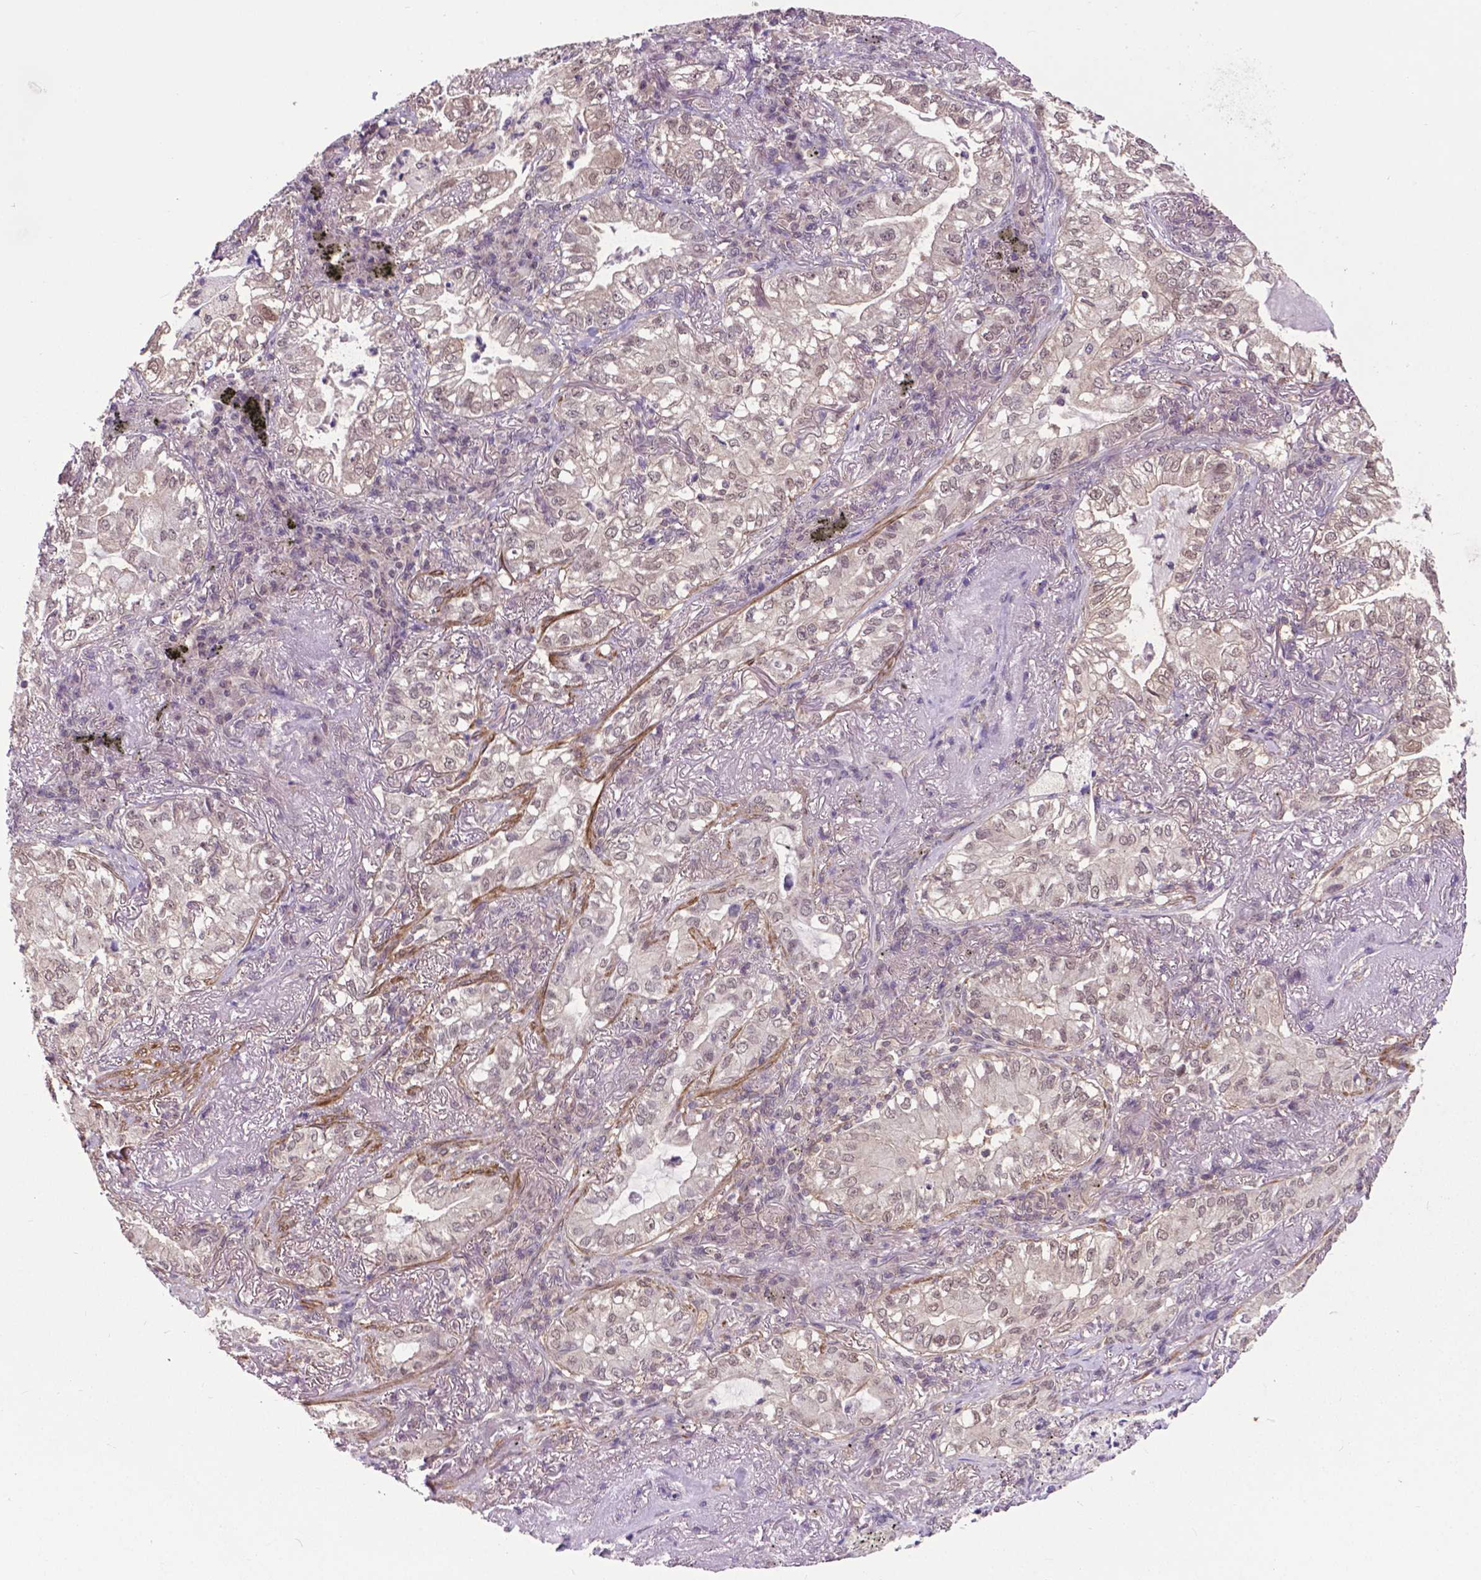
{"staining": {"intensity": "weak", "quantity": ">75%", "location": "nuclear"}, "tissue": "lung cancer", "cell_type": "Tumor cells", "image_type": "cancer", "snomed": [{"axis": "morphology", "description": "Adenocarcinoma, NOS"}, {"axis": "topography", "description": "Lung"}], "caption": "A high-resolution photomicrograph shows immunohistochemistry staining of lung cancer, which exhibits weak nuclear expression in about >75% of tumor cells.", "gene": "OTUB1", "patient": {"sex": "female", "age": 73}}